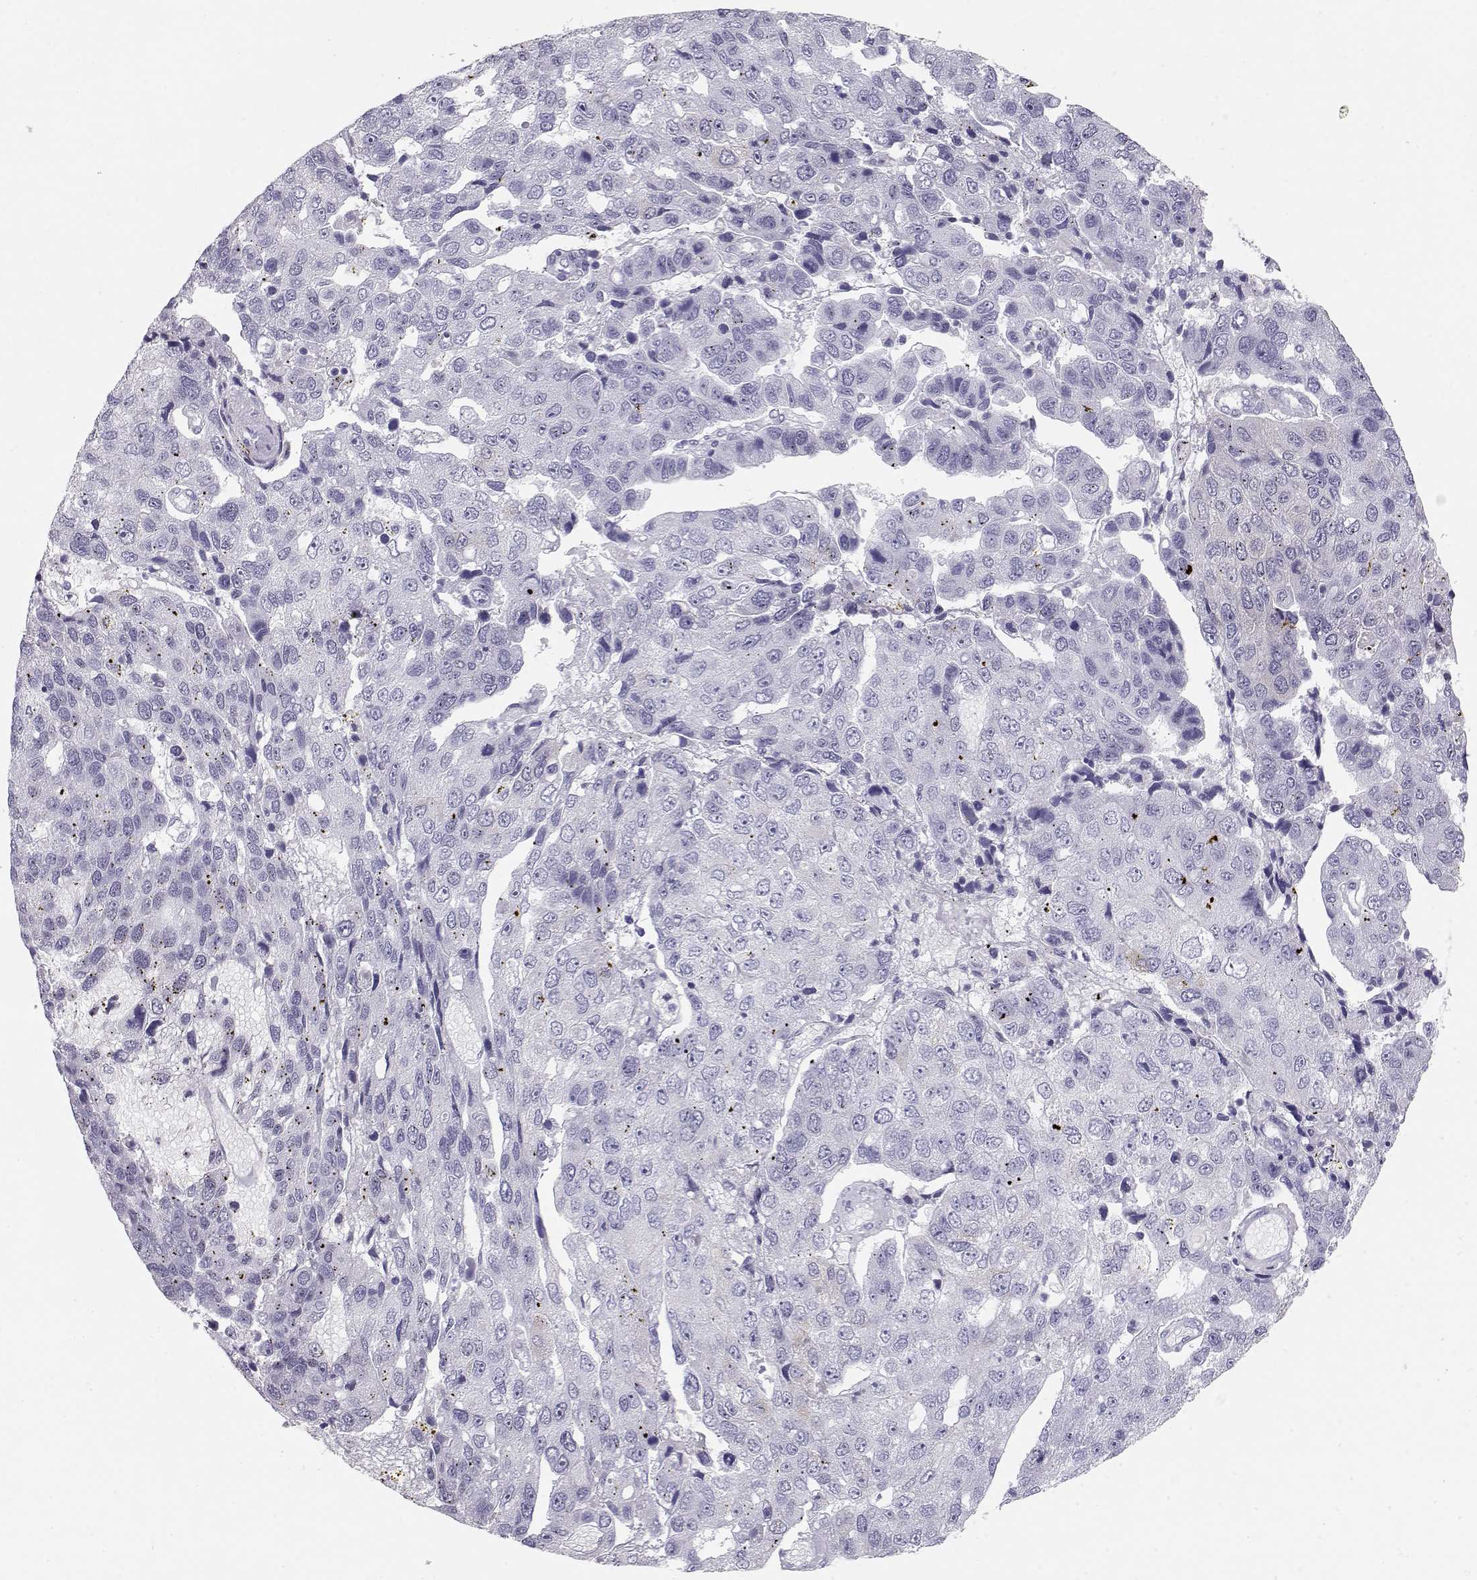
{"staining": {"intensity": "negative", "quantity": "none", "location": "none"}, "tissue": "pancreatic cancer", "cell_type": "Tumor cells", "image_type": "cancer", "snomed": [{"axis": "morphology", "description": "Adenocarcinoma, NOS"}, {"axis": "topography", "description": "Pancreas"}], "caption": "This image is of pancreatic adenocarcinoma stained with IHC to label a protein in brown with the nuclei are counter-stained blue. There is no expression in tumor cells.", "gene": "MAGEC1", "patient": {"sex": "female", "age": 61}}